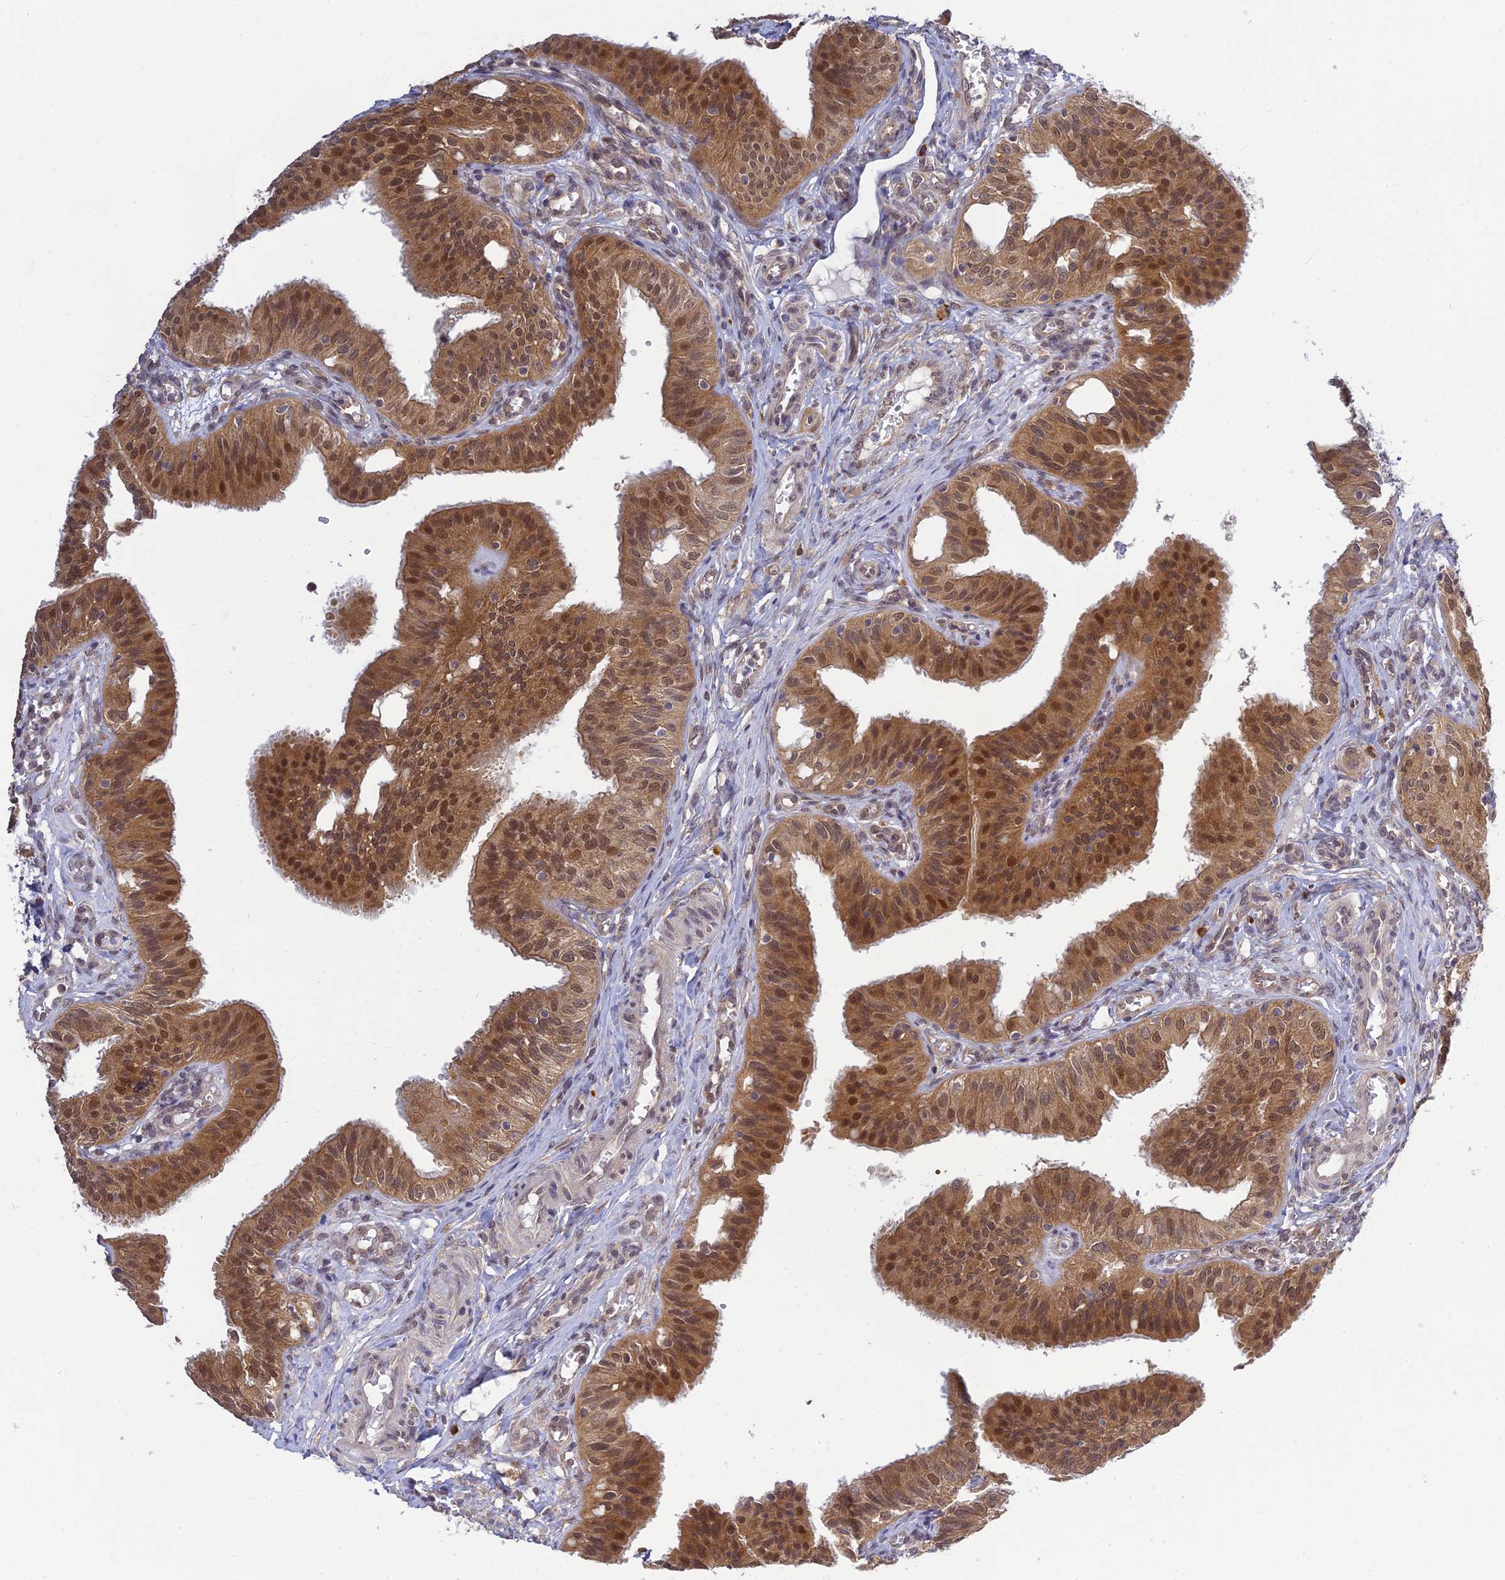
{"staining": {"intensity": "moderate", "quantity": ">75%", "location": "cytoplasmic/membranous,nuclear"}, "tissue": "fallopian tube", "cell_type": "Glandular cells", "image_type": "normal", "snomed": [{"axis": "morphology", "description": "Normal tissue, NOS"}, {"axis": "topography", "description": "Fallopian tube"}, {"axis": "topography", "description": "Ovary"}], "caption": "Fallopian tube stained with IHC reveals moderate cytoplasmic/membranous,nuclear positivity in about >75% of glandular cells. Nuclei are stained in blue.", "gene": "SKIC8", "patient": {"sex": "female", "age": 42}}